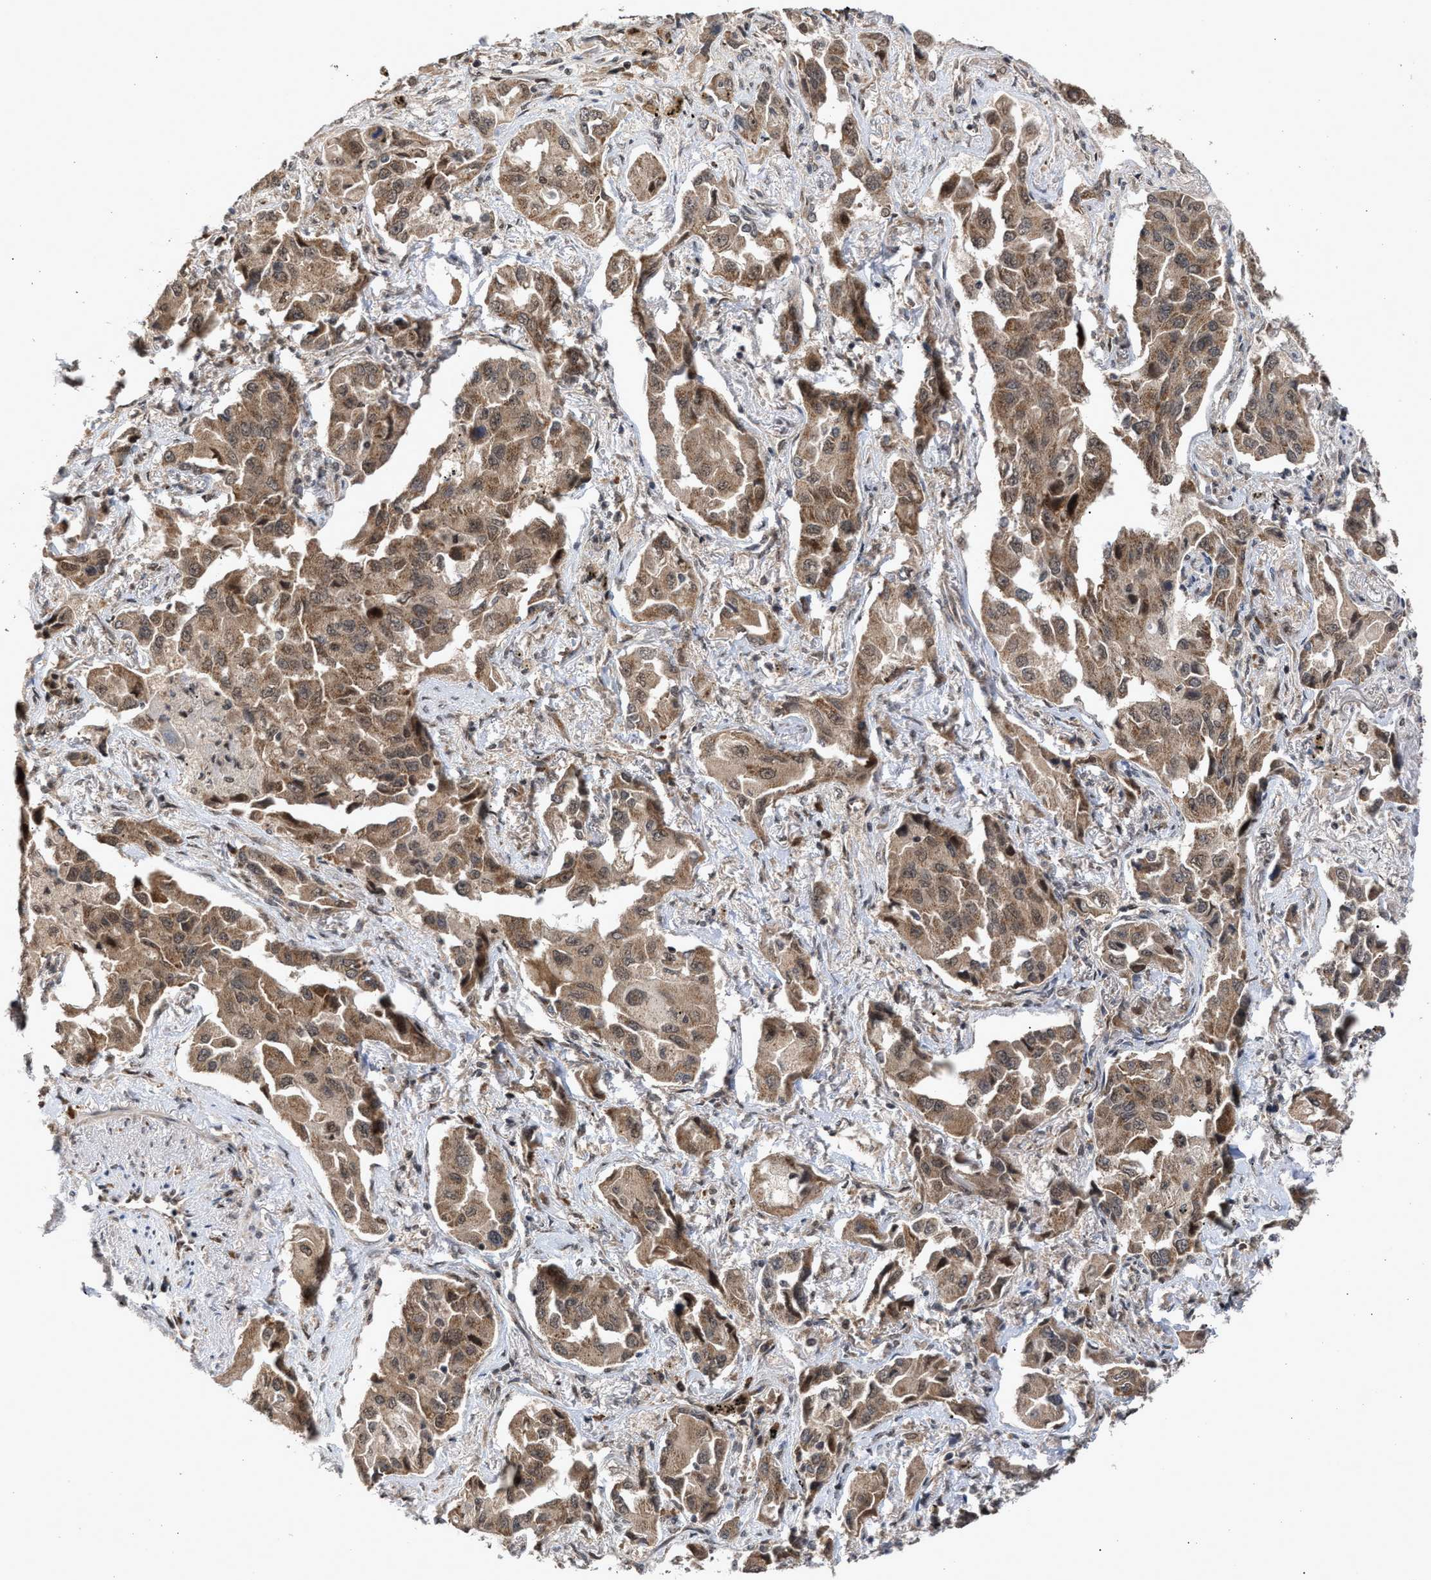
{"staining": {"intensity": "moderate", "quantity": ">75%", "location": "cytoplasmic/membranous"}, "tissue": "lung cancer", "cell_type": "Tumor cells", "image_type": "cancer", "snomed": [{"axis": "morphology", "description": "Adenocarcinoma, NOS"}, {"axis": "topography", "description": "Lung"}], "caption": "Adenocarcinoma (lung) stained with immunohistochemistry (IHC) exhibits moderate cytoplasmic/membranous positivity in about >75% of tumor cells.", "gene": "MKNK2", "patient": {"sex": "female", "age": 65}}